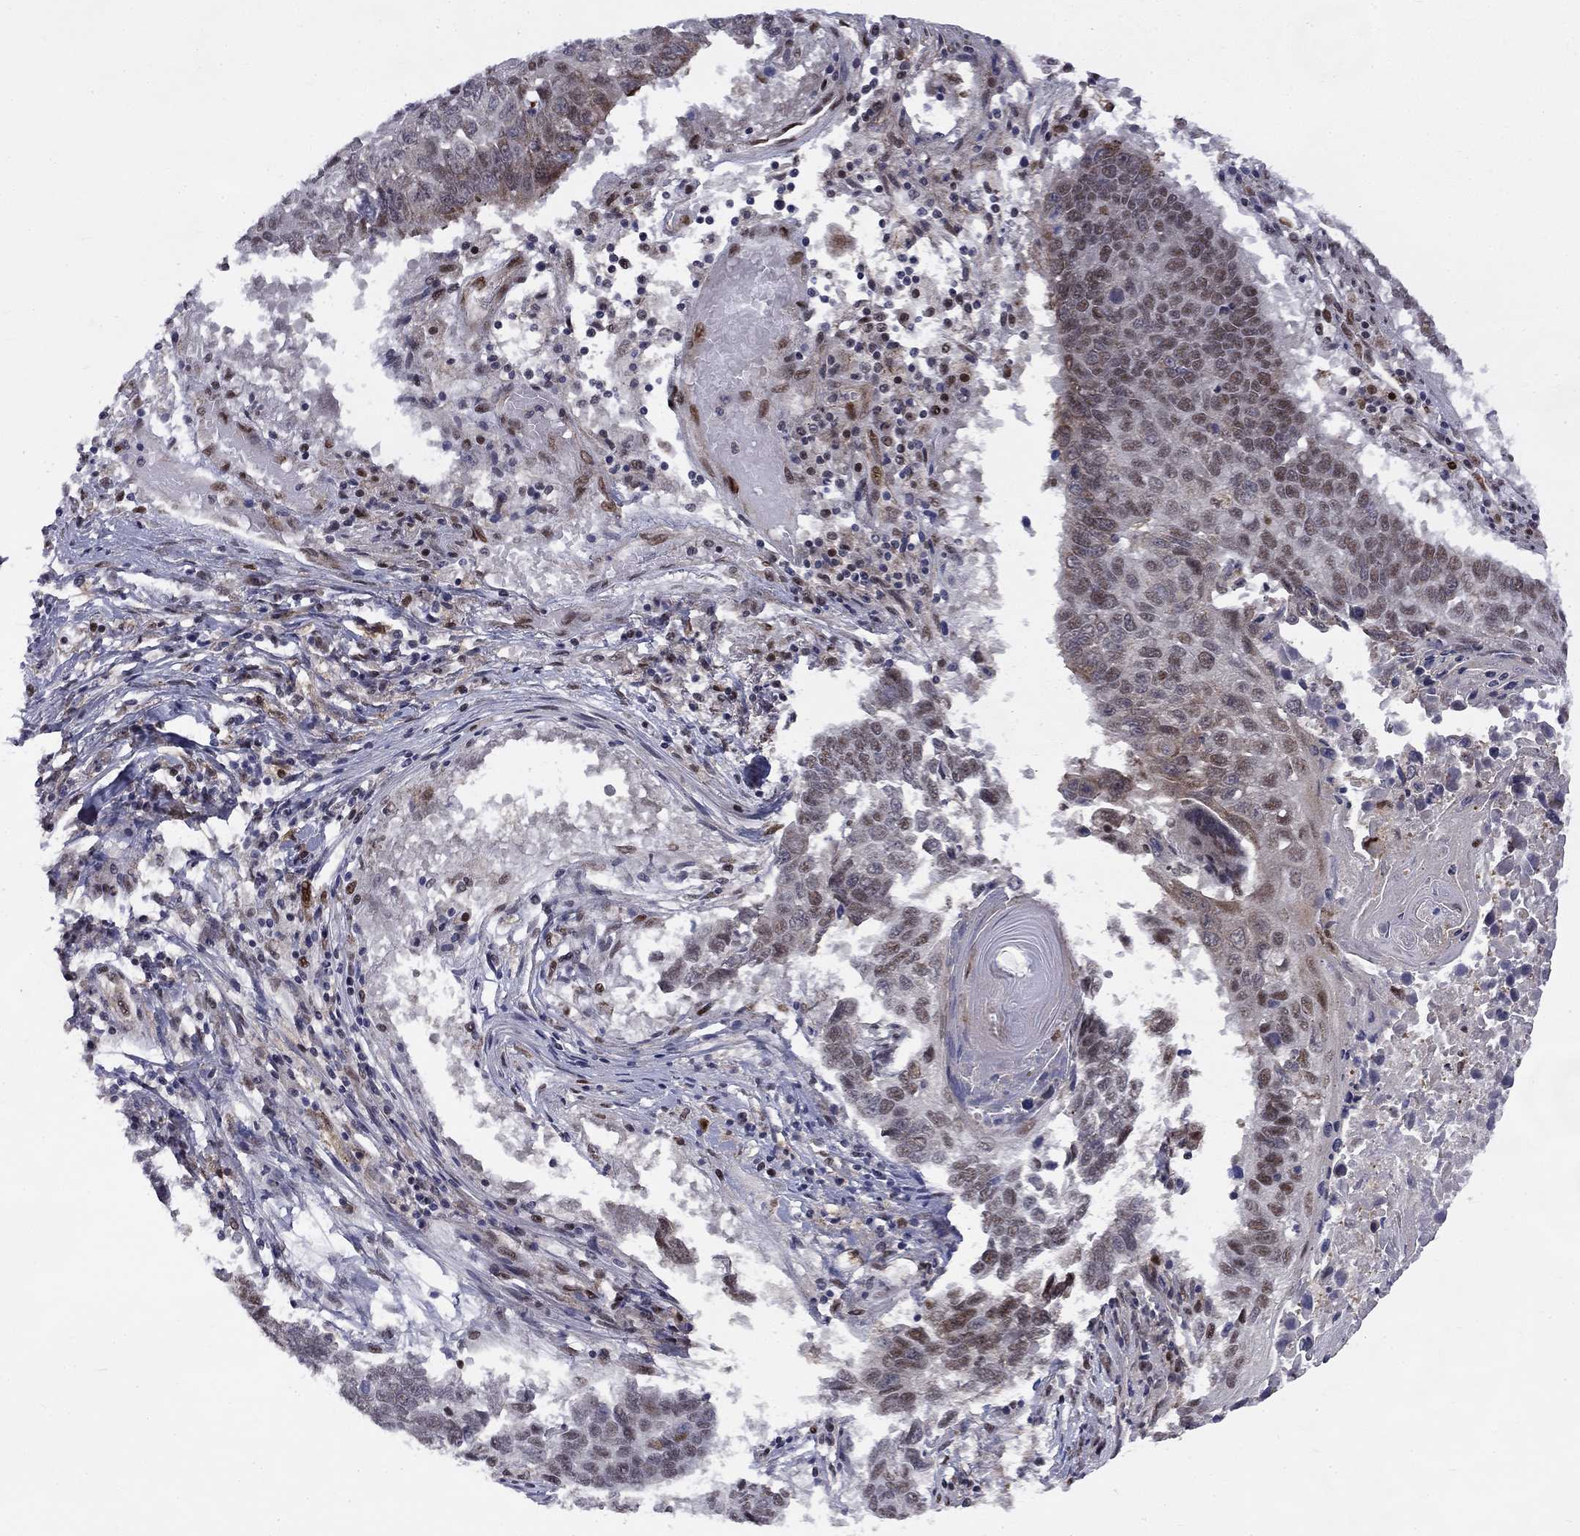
{"staining": {"intensity": "moderate", "quantity": "<25%", "location": "nuclear"}, "tissue": "lung cancer", "cell_type": "Tumor cells", "image_type": "cancer", "snomed": [{"axis": "morphology", "description": "Squamous cell carcinoma, NOS"}, {"axis": "topography", "description": "Lung"}], "caption": "Immunohistochemistry of squamous cell carcinoma (lung) shows low levels of moderate nuclear staining in approximately <25% of tumor cells. The protein is stained brown, and the nuclei are stained in blue (DAB (3,3'-diaminobenzidine) IHC with brightfield microscopy, high magnification).", "gene": "KPNA3", "patient": {"sex": "male", "age": 73}}